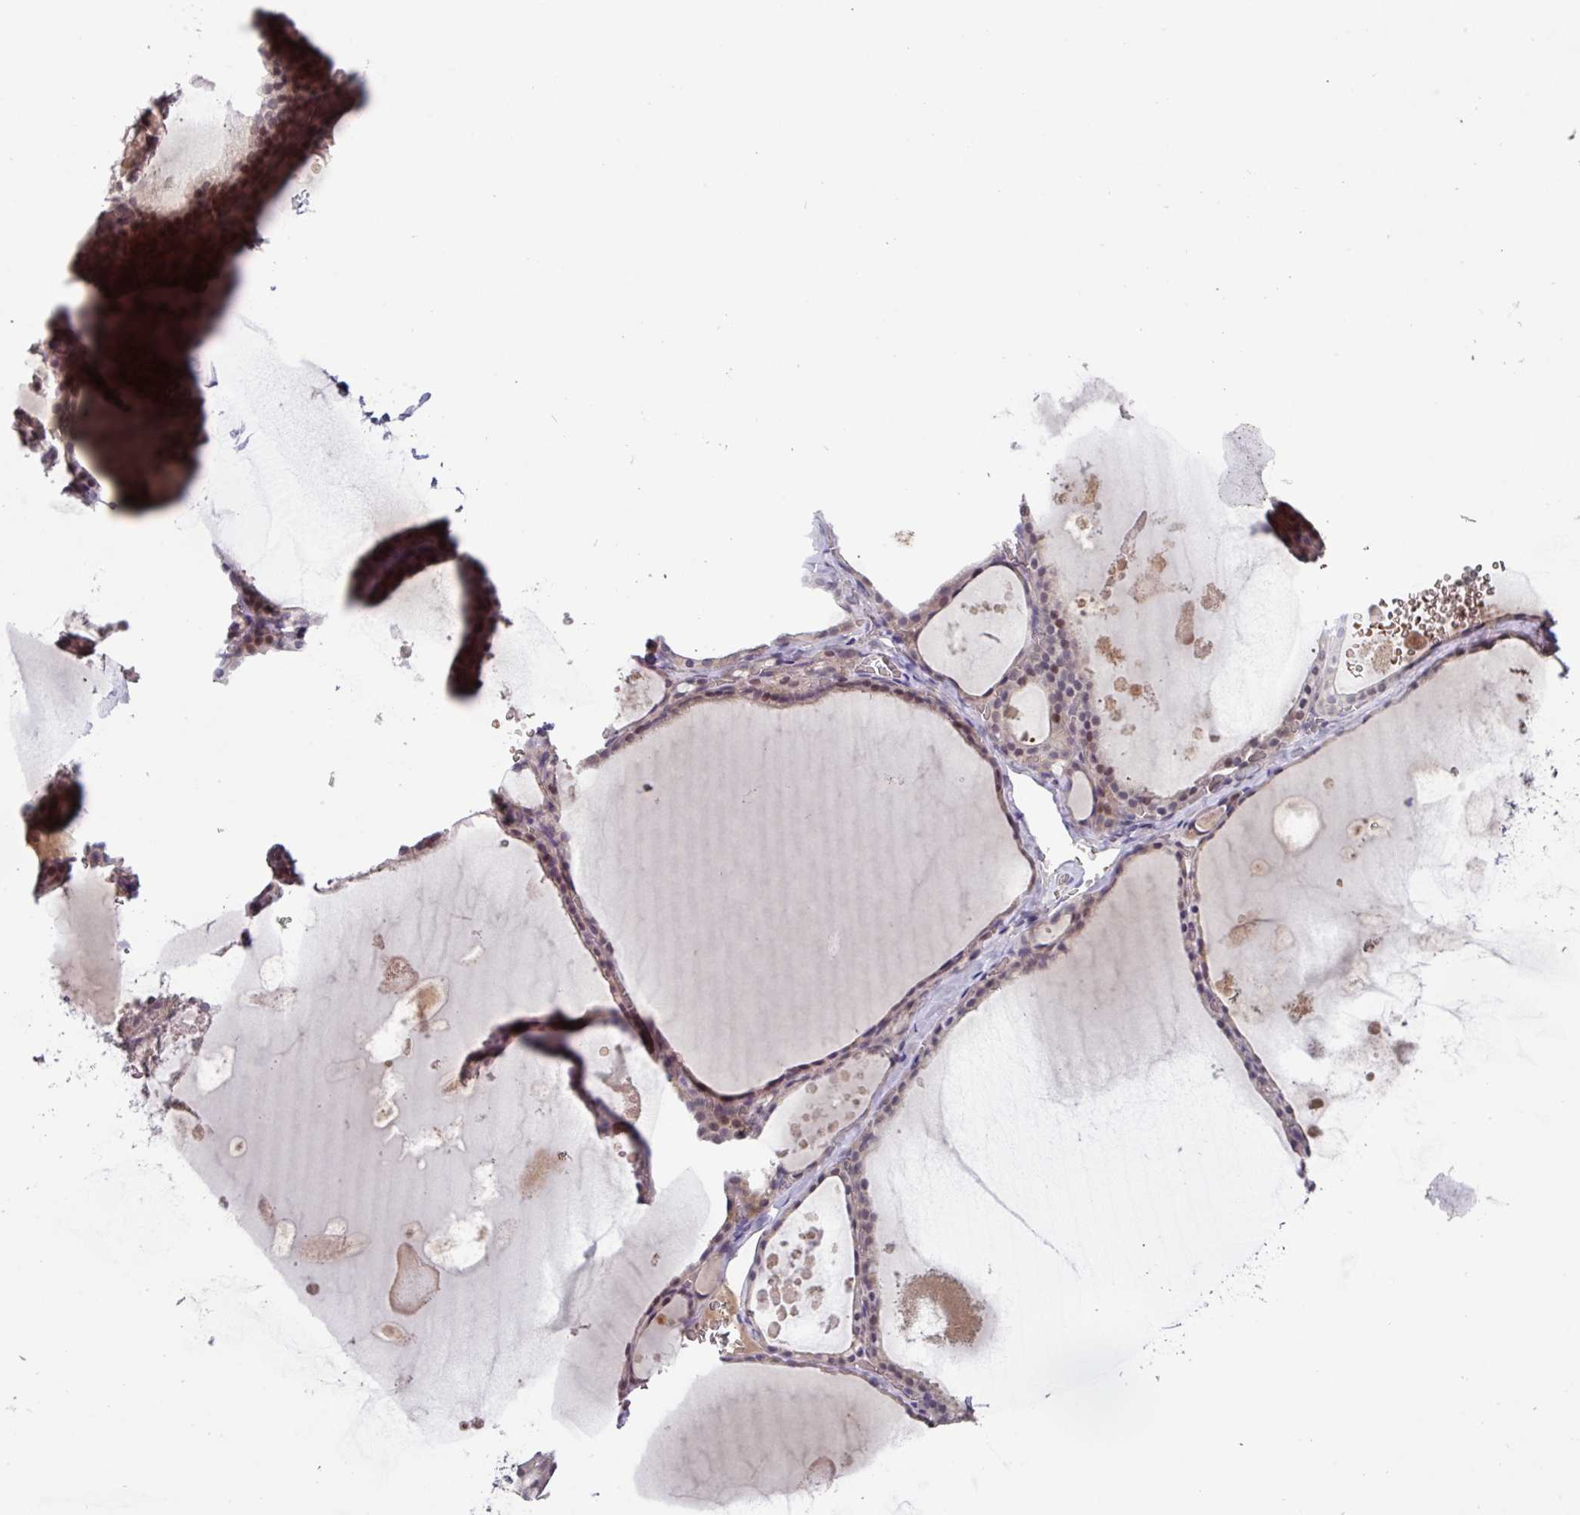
{"staining": {"intensity": "moderate", "quantity": "<25%", "location": "nuclear"}, "tissue": "thyroid gland", "cell_type": "Glandular cells", "image_type": "normal", "snomed": [{"axis": "morphology", "description": "Normal tissue, NOS"}, {"axis": "topography", "description": "Thyroid gland"}], "caption": "Immunohistochemistry (IHC) micrograph of unremarkable human thyroid gland stained for a protein (brown), which displays low levels of moderate nuclear staining in approximately <25% of glandular cells.", "gene": "SLC5A10", "patient": {"sex": "male", "age": 56}}